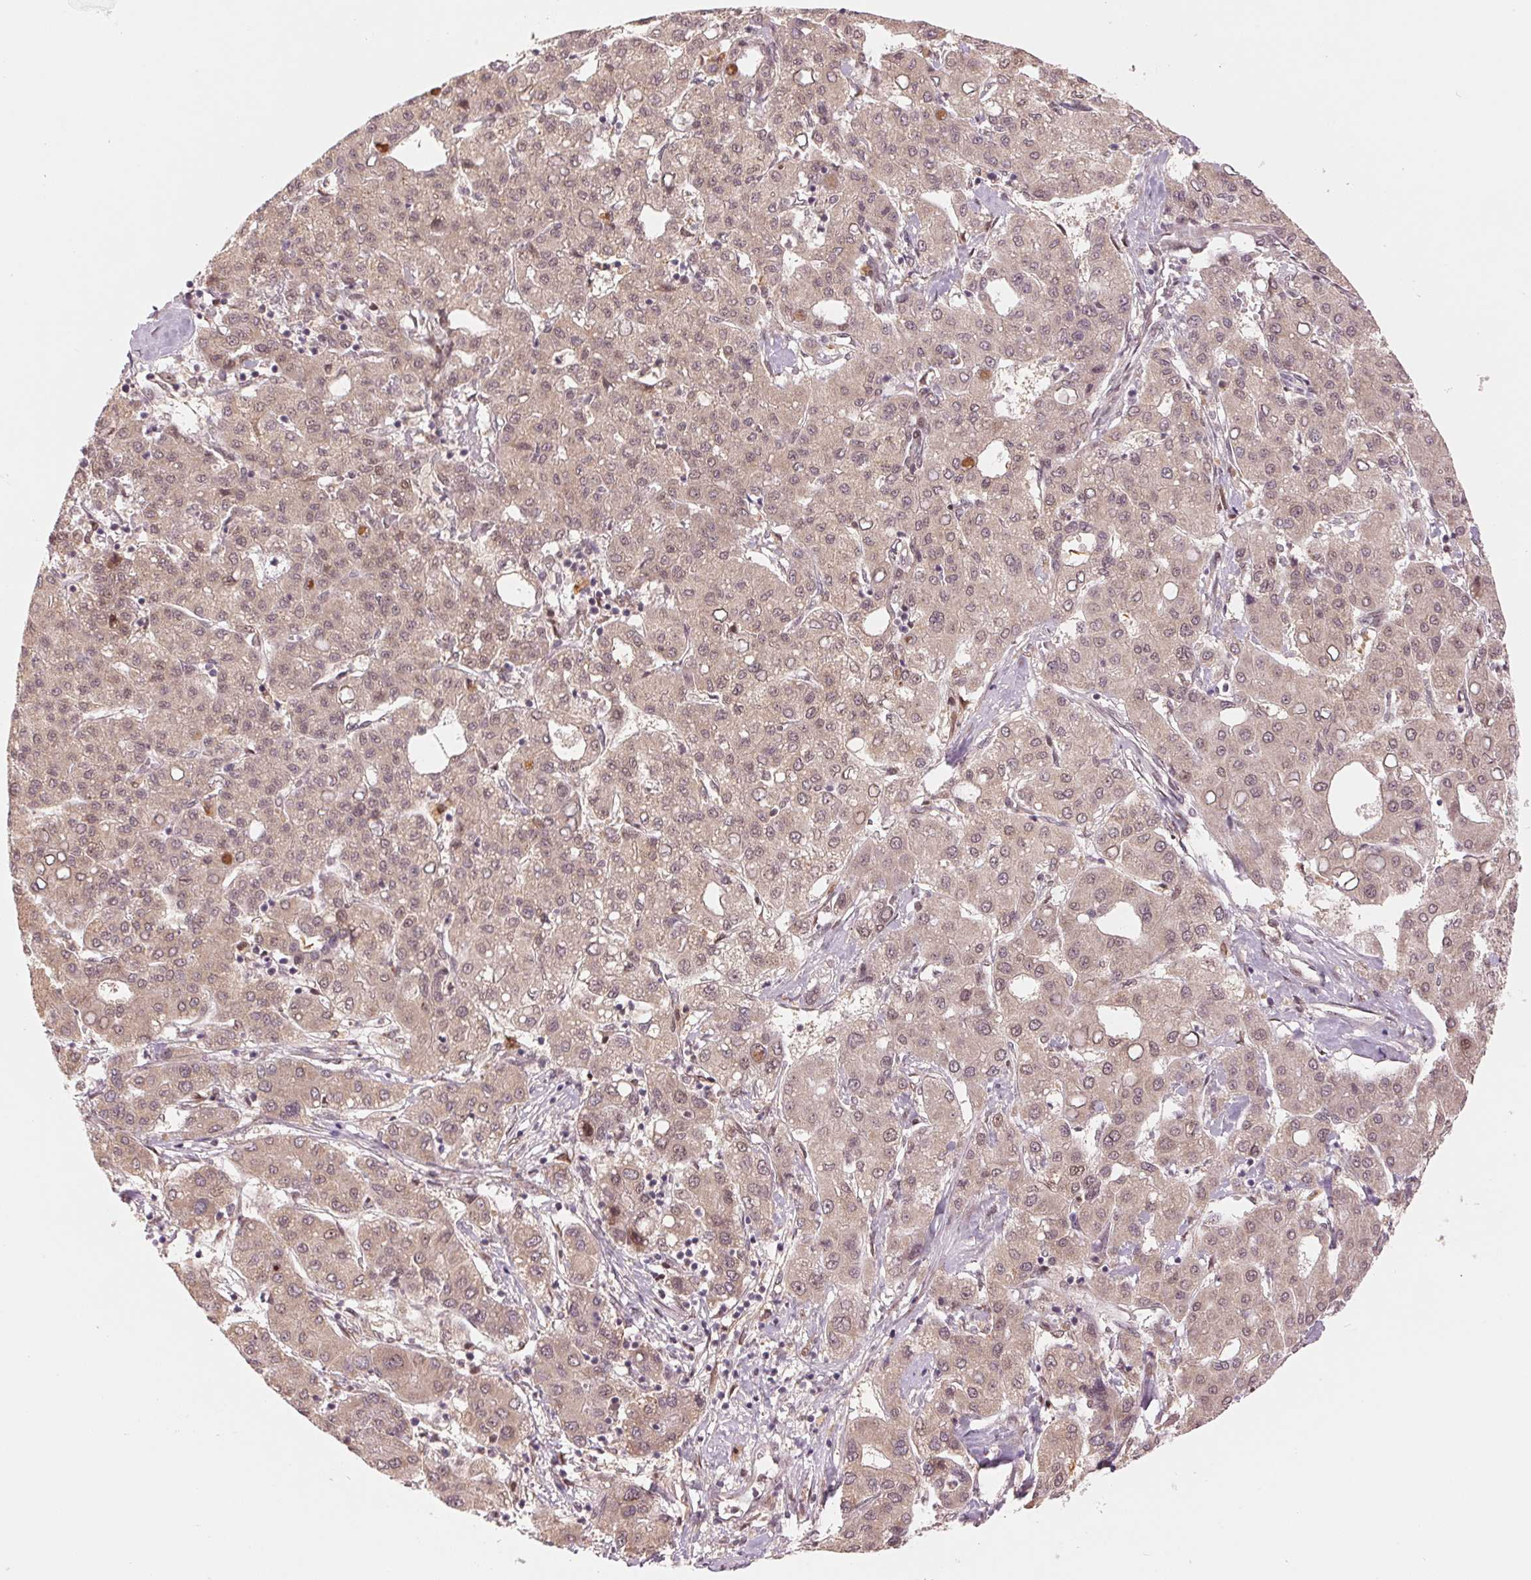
{"staining": {"intensity": "weak", "quantity": ">75%", "location": "nuclear"}, "tissue": "liver cancer", "cell_type": "Tumor cells", "image_type": "cancer", "snomed": [{"axis": "morphology", "description": "Carcinoma, Hepatocellular, NOS"}, {"axis": "topography", "description": "Liver"}], "caption": "Brown immunohistochemical staining in human liver hepatocellular carcinoma shows weak nuclear expression in about >75% of tumor cells.", "gene": "ERI3", "patient": {"sex": "male", "age": 65}}